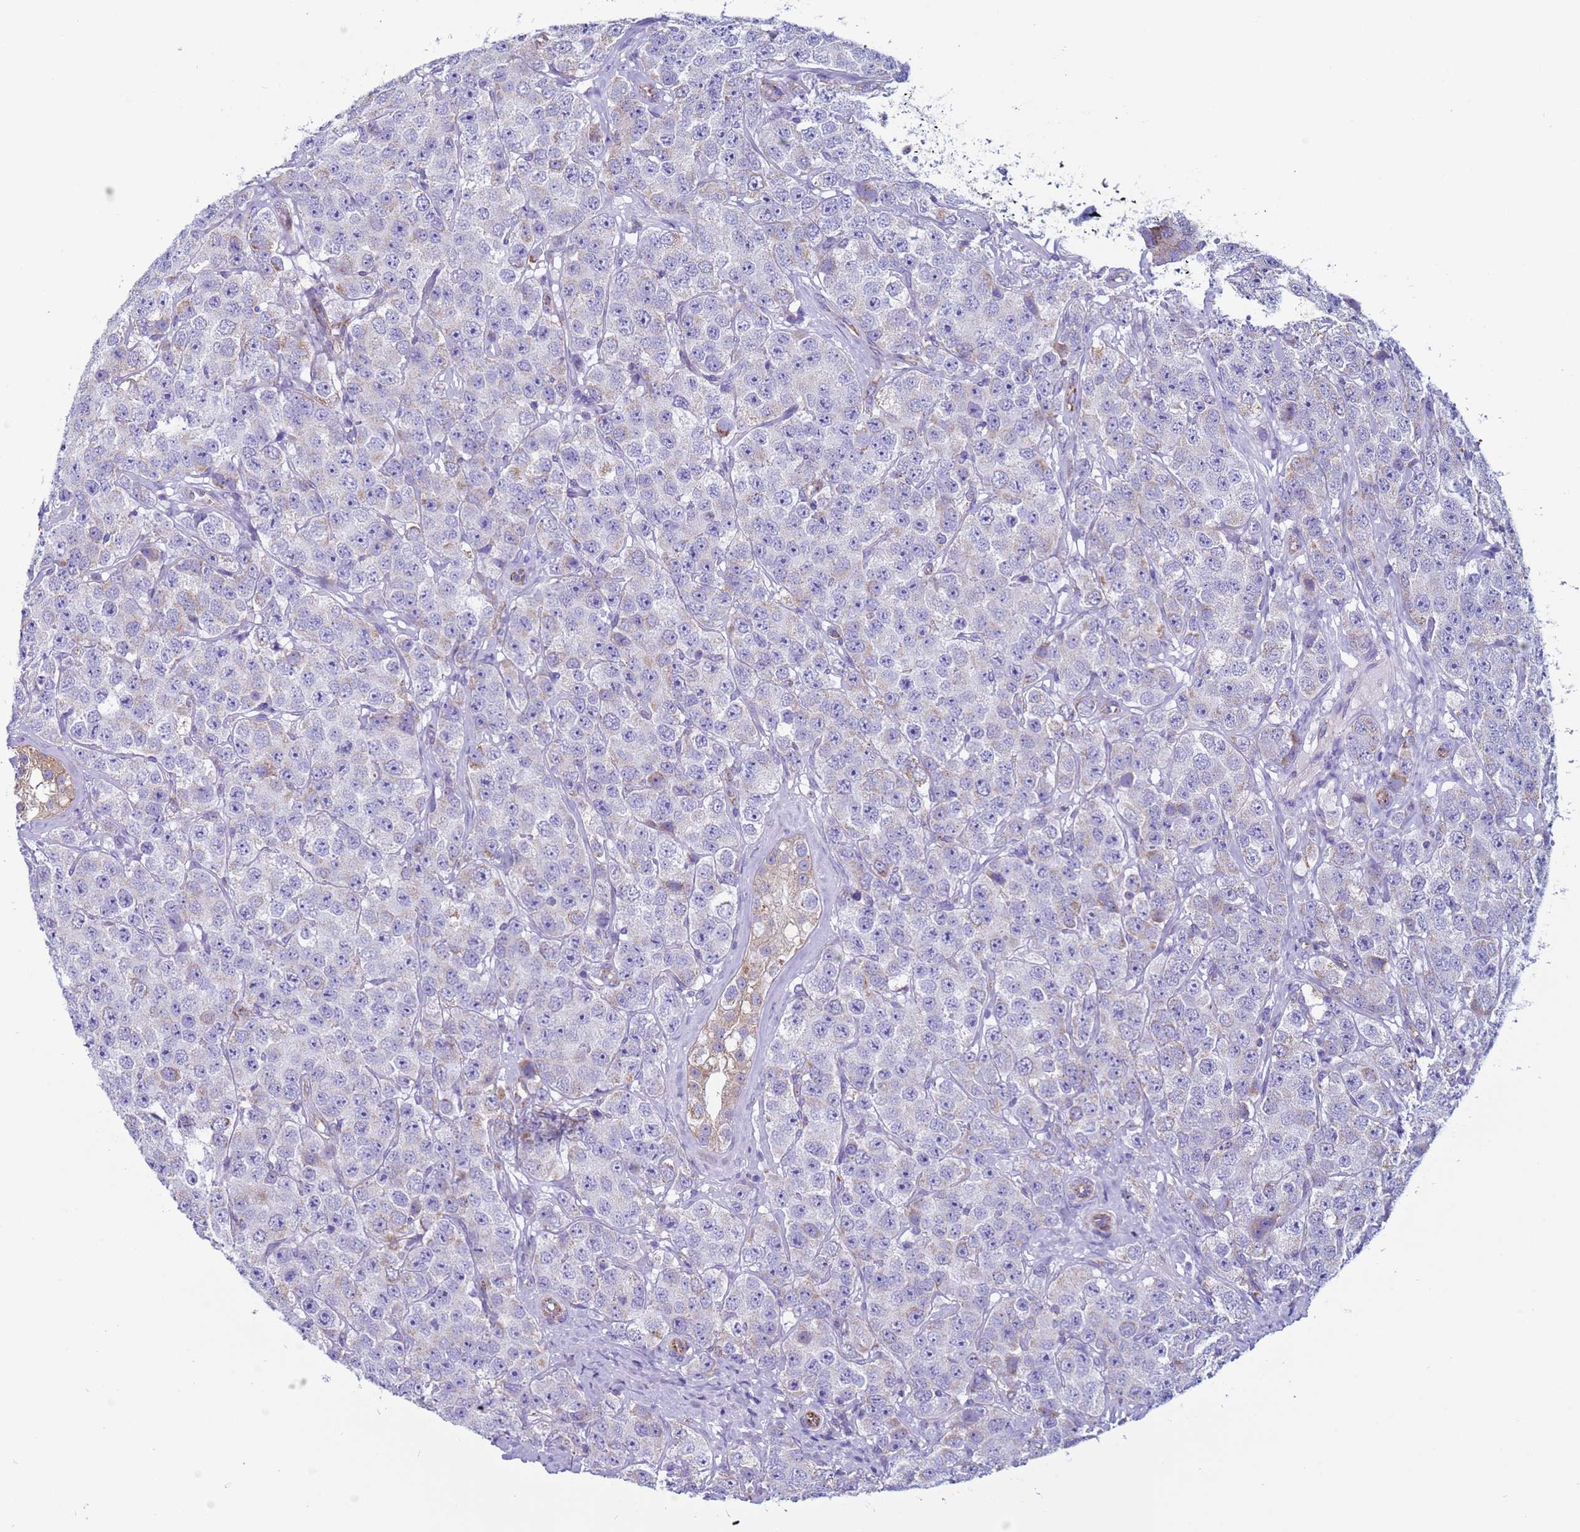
{"staining": {"intensity": "negative", "quantity": "none", "location": "none"}, "tissue": "testis cancer", "cell_type": "Tumor cells", "image_type": "cancer", "snomed": [{"axis": "morphology", "description": "Seminoma, NOS"}, {"axis": "topography", "description": "Testis"}], "caption": "A histopathology image of testis seminoma stained for a protein reveals no brown staining in tumor cells. (DAB immunohistochemistry with hematoxylin counter stain).", "gene": "NCALD", "patient": {"sex": "male", "age": 28}}